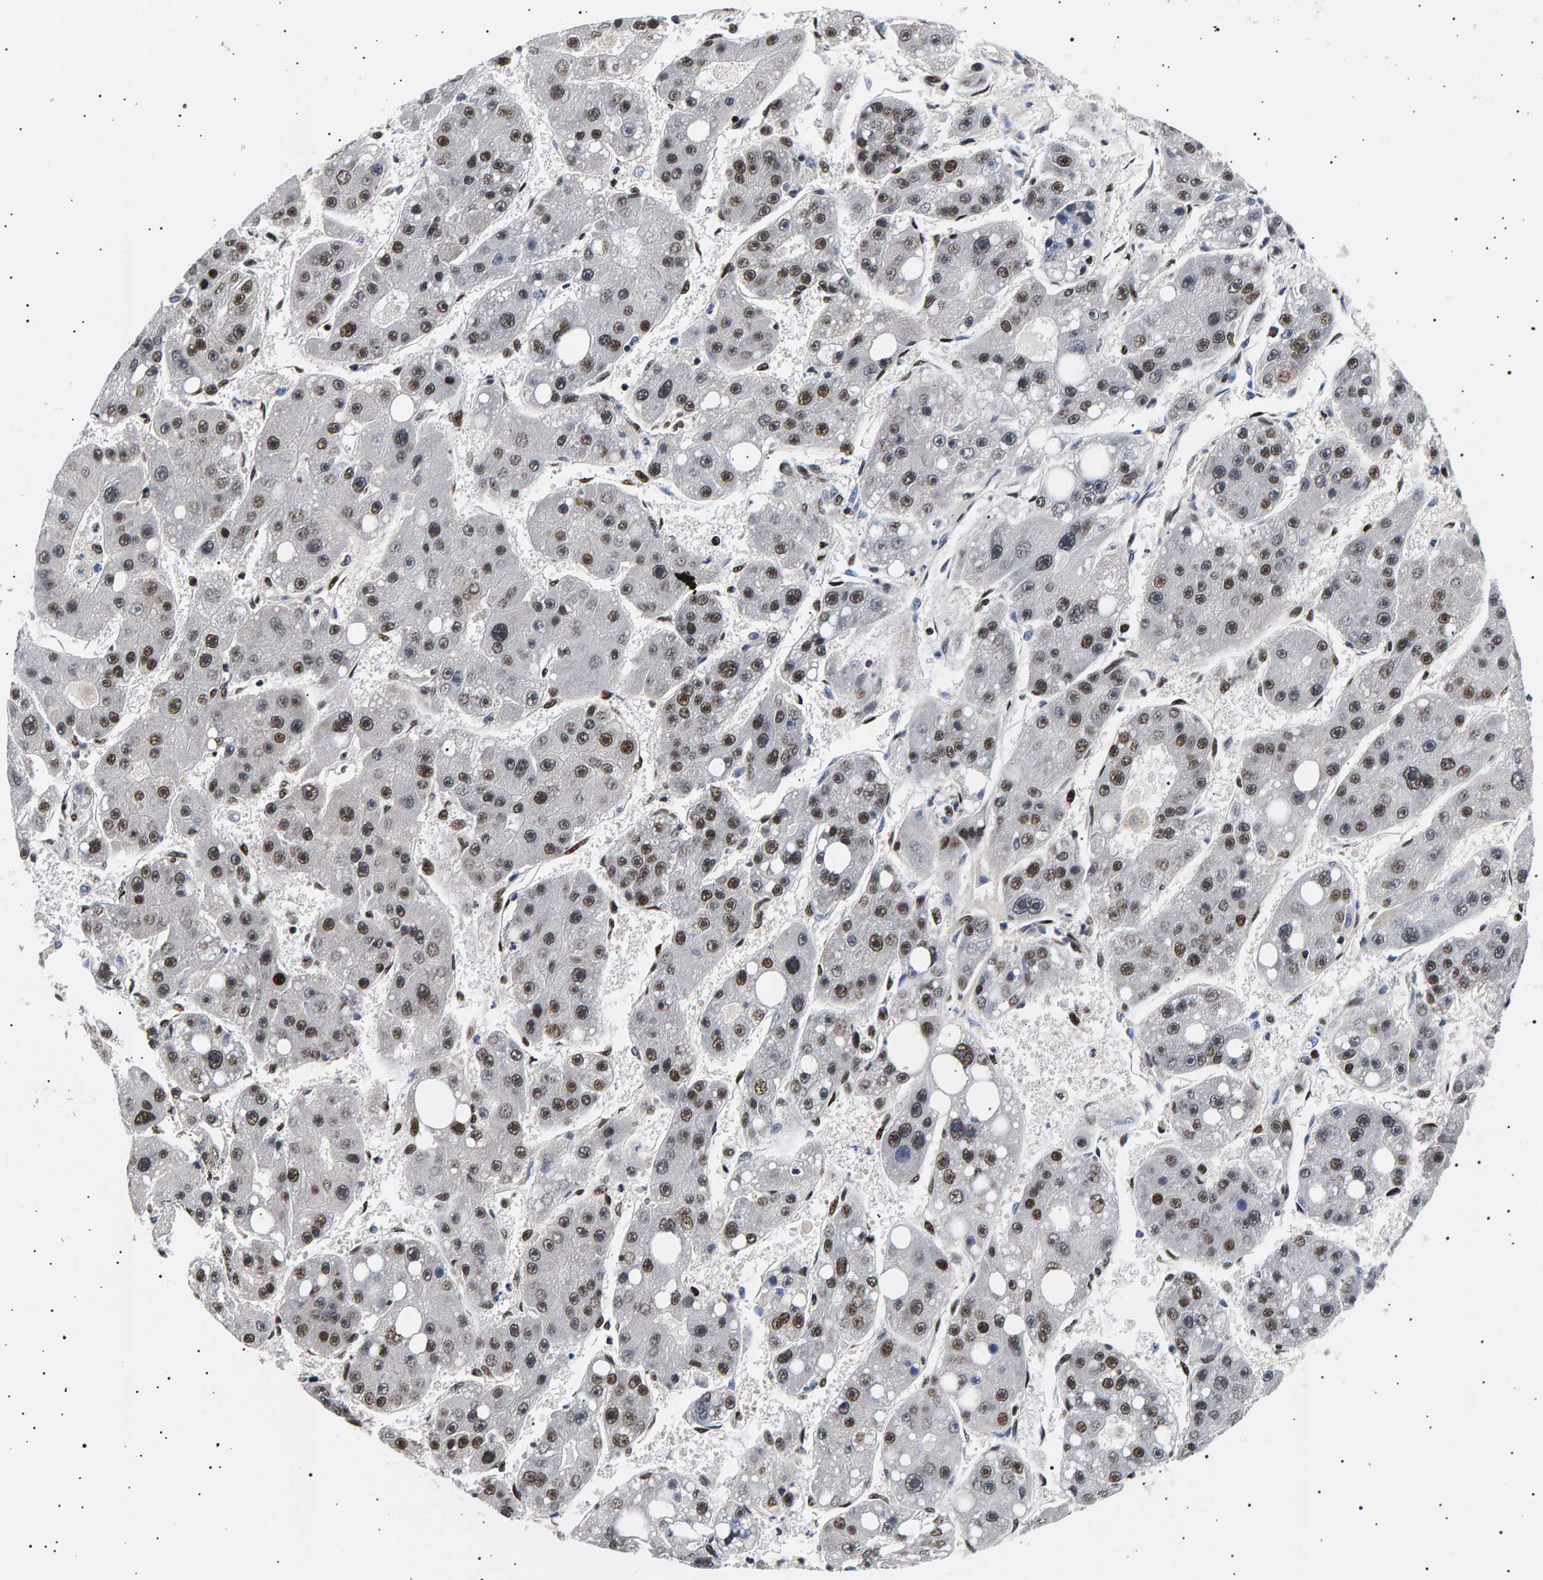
{"staining": {"intensity": "moderate", "quantity": ">75%", "location": "nuclear"}, "tissue": "liver cancer", "cell_type": "Tumor cells", "image_type": "cancer", "snomed": [{"axis": "morphology", "description": "Carcinoma, Hepatocellular, NOS"}, {"axis": "topography", "description": "Liver"}], "caption": "Protein expression analysis of liver hepatocellular carcinoma shows moderate nuclear staining in about >75% of tumor cells.", "gene": "ANKRD40", "patient": {"sex": "female", "age": 61}}